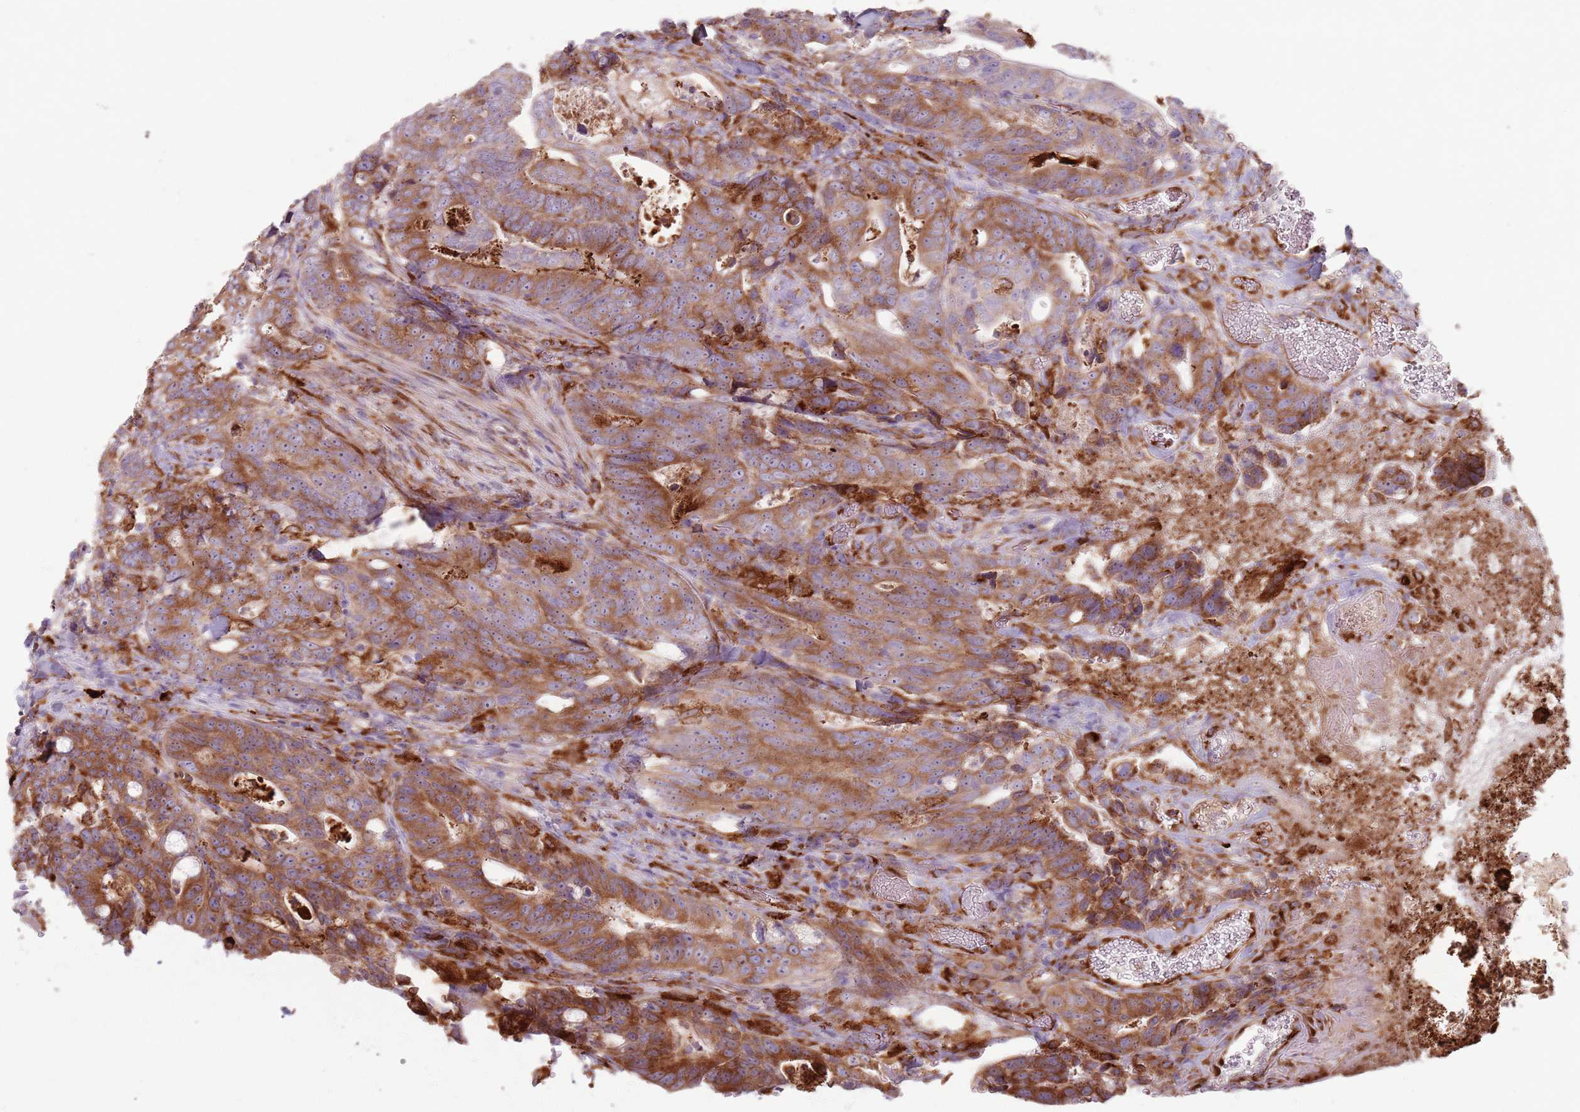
{"staining": {"intensity": "moderate", "quantity": ">75%", "location": "cytoplasmic/membranous"}, "tissue": "colorectal cancer", "cell_type": "Tumor cells", "image_type": "cancer", "snomed": [{"axis": "morphology", "description": "Adenocarcinoma, NOS"}, {"axis": "topography", "description": "Colon"}], "caption": "An IHC photomicrograph of tumor tissue is shown. Protein staining in brown shows moderate cytoplasmic/membranous positivity in colorectal adenocarcinoma within tumor cells.", "gene": "COLGALT1", "patient": {"sex": "female", "age": 82}}